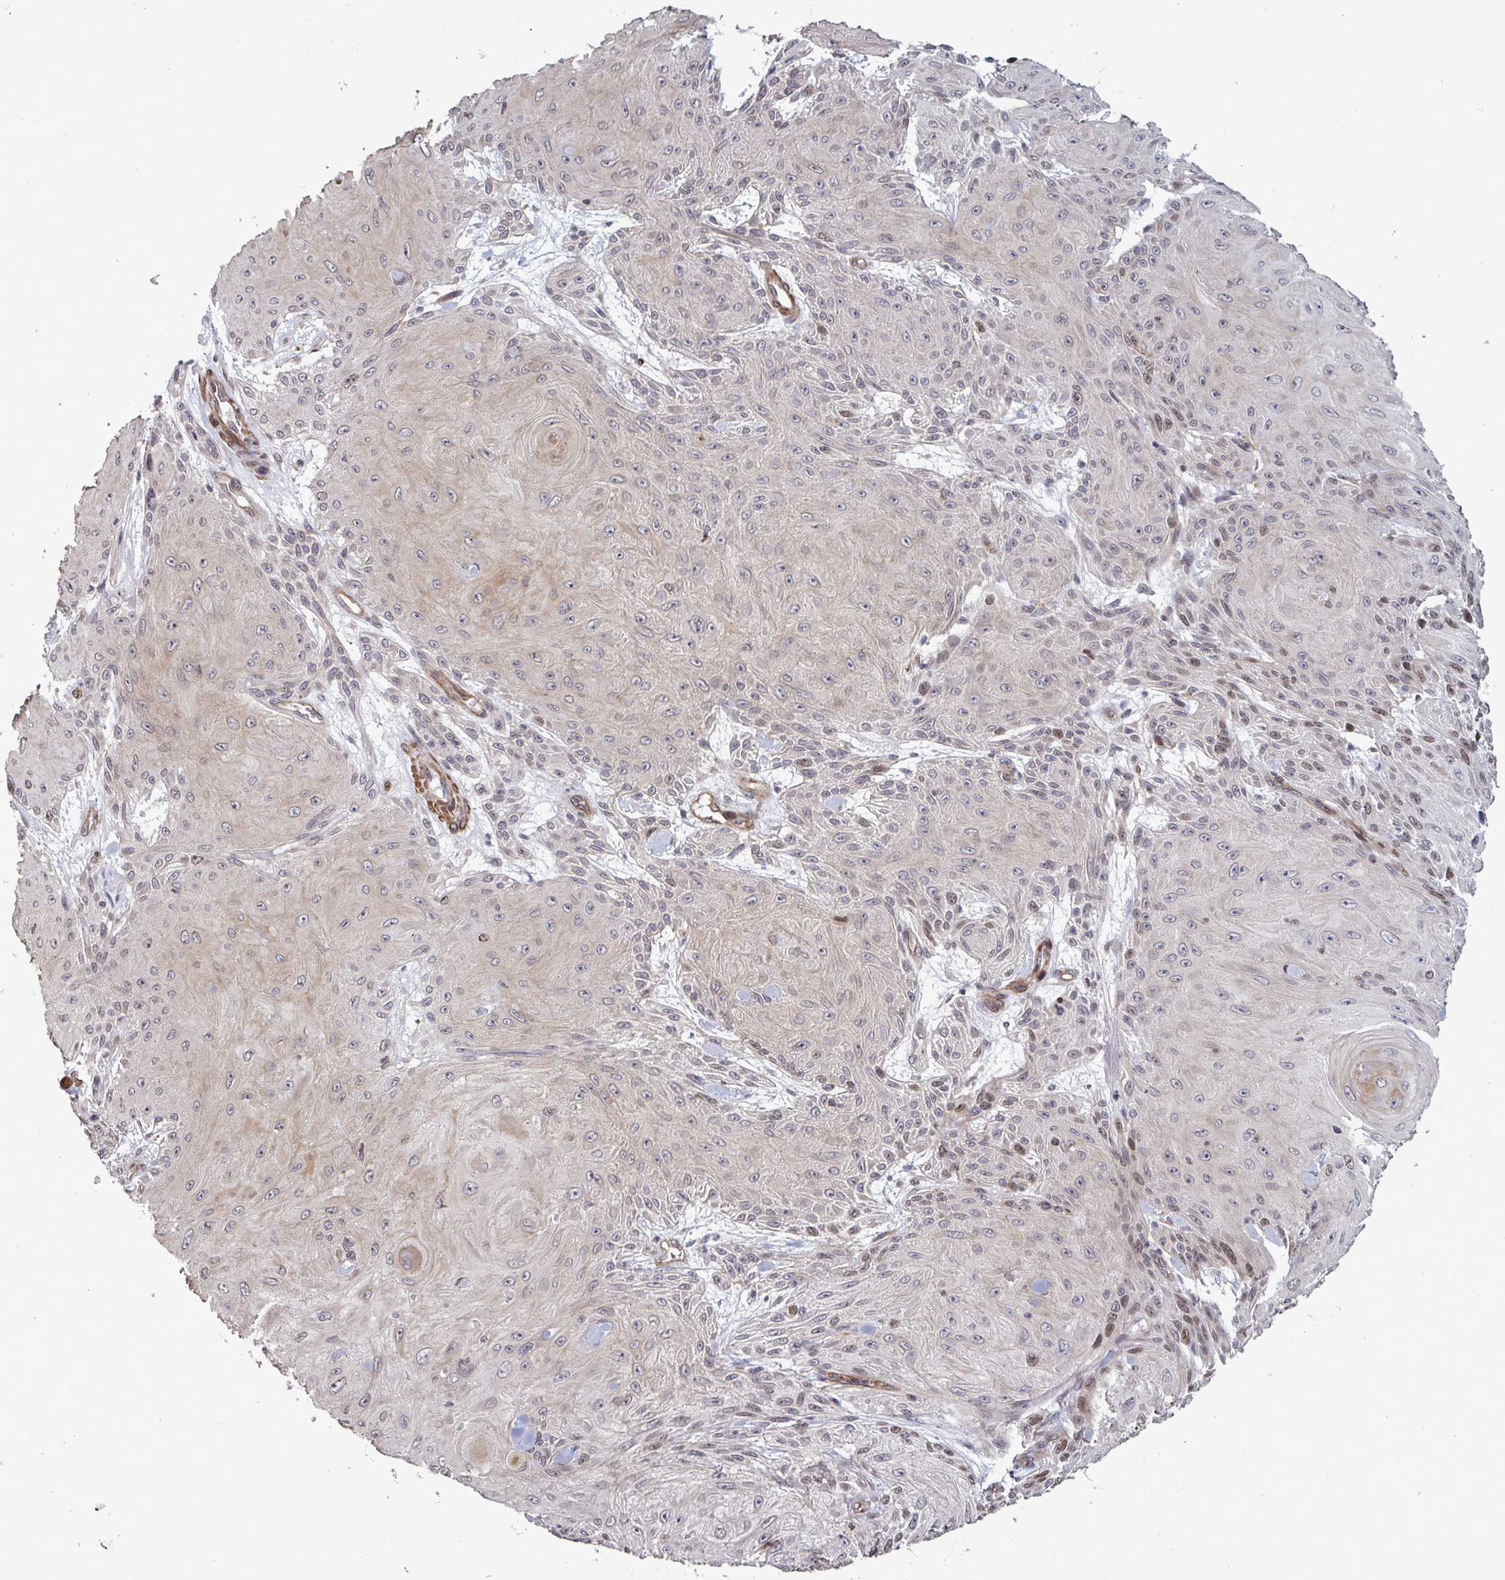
{"staining": {"intensity": "moderate", "quantity": "<25%", "location": "nuclear"}, "tissue": "skin cancer", "cell_type": "Tumor cells", "image_type": "cancer", "snomed": [{"axis": "morphology", "description": "Squamous cell carcinoma, NOS"}, {"axis": "topography", "description": "Skin"}], "caption": "The immunohistochemical stain shows moderate nuclear positivity in tumor cells of skin cancer (squamous cell carcinoma) tissue.", "gene": "IPO5", "patient": {"sex": "male", "age": 88}}